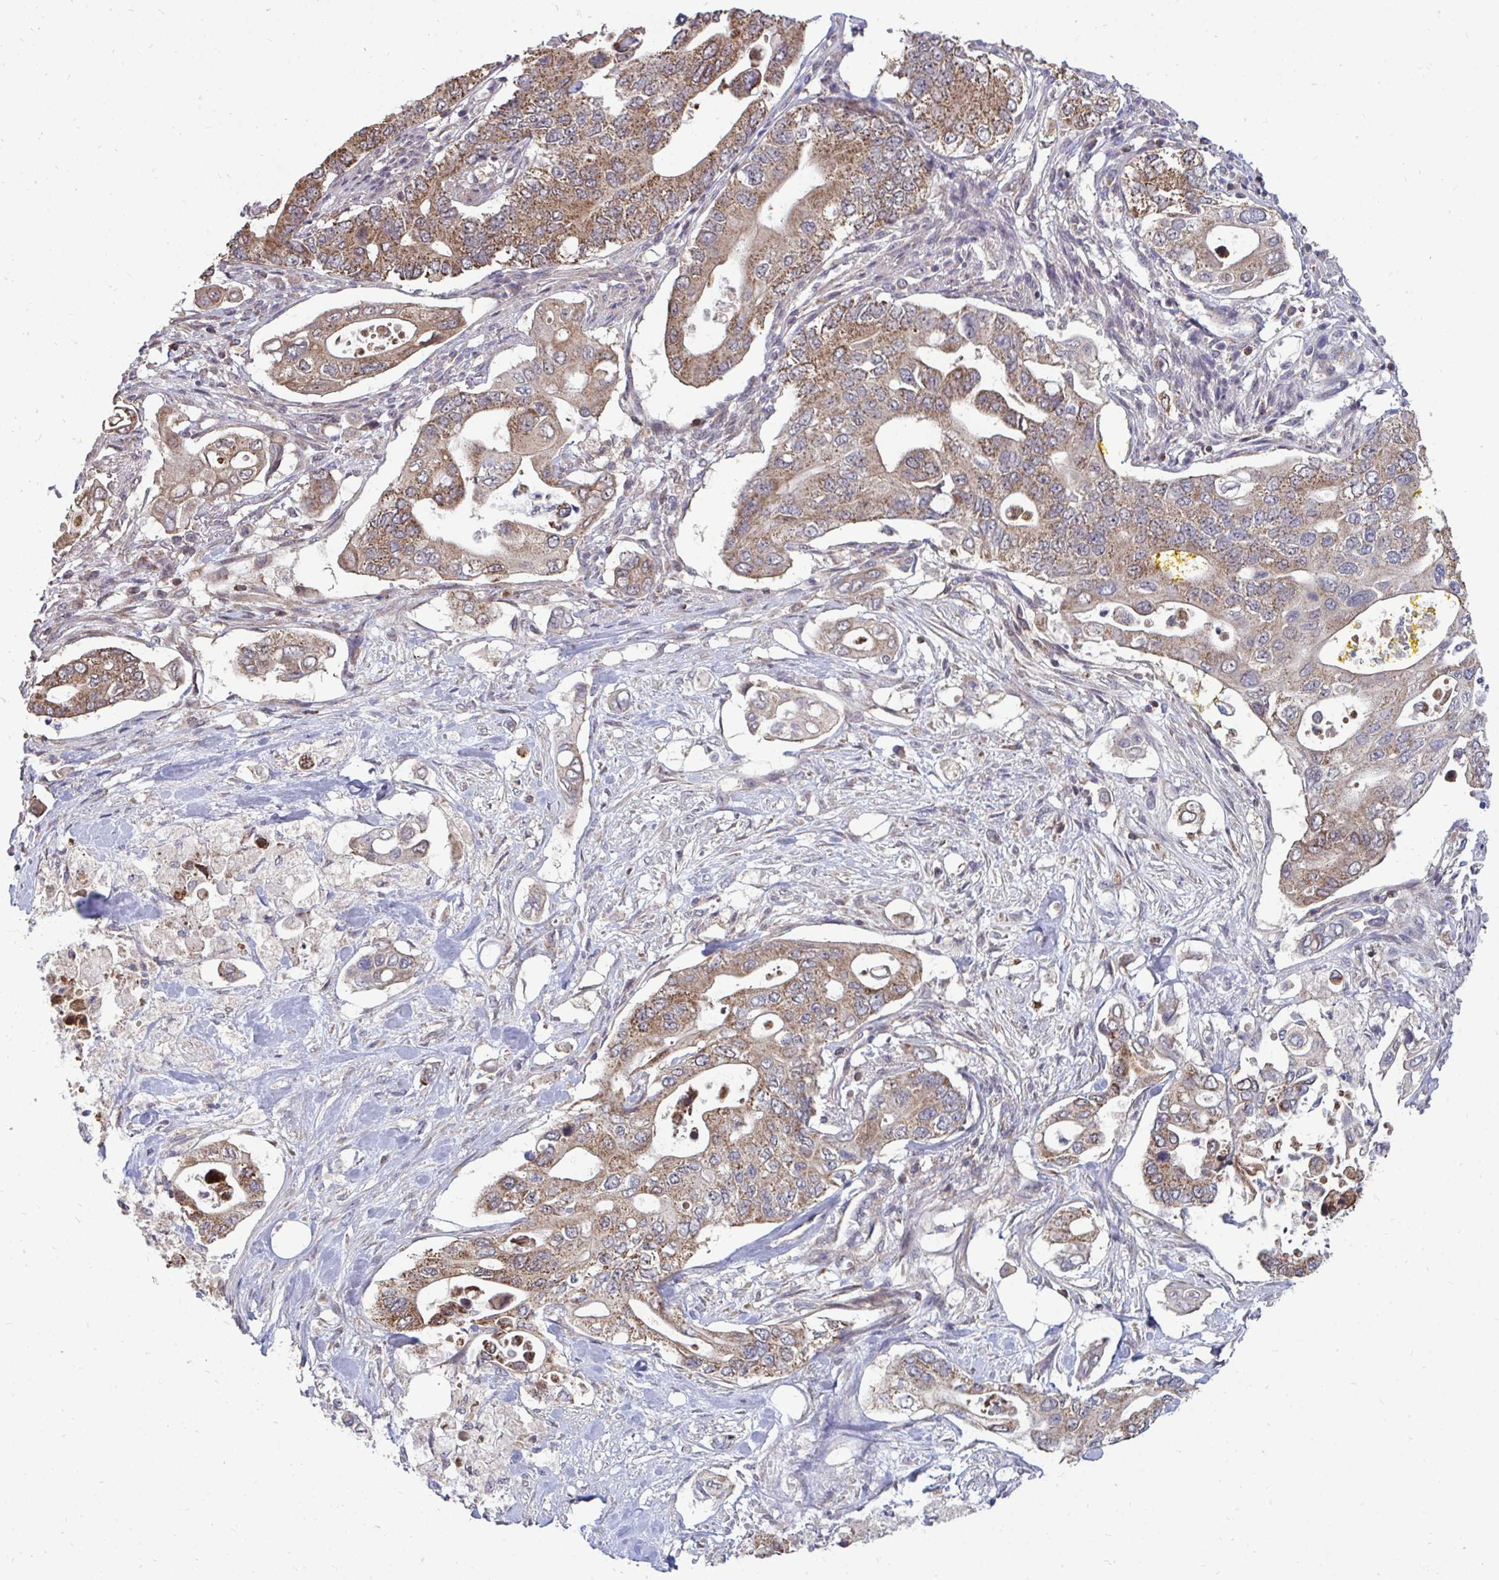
{"staining": {"intensity": "weak", "quantity": ">75%", "location": "cytoplasmic/membranous"}, "tissue": "pancreatic cancer", "cell_type": "Tumor cells", "image_type": "cancer", "snomed": [{"axis": "morphology", "description": "Adenocarcinoma, NOS"}, {"axis": "topography", "description": "Pancreas"}], "caption": "This micrograph exhibits IHC staining of pancreatic cancer (adenocarcinoma), with low weak cytoplasmic/membranous positivity in about >75% of tumor cells.", "gene": "DNAJA2", "patient": {"sex": "female", "age": 63}}